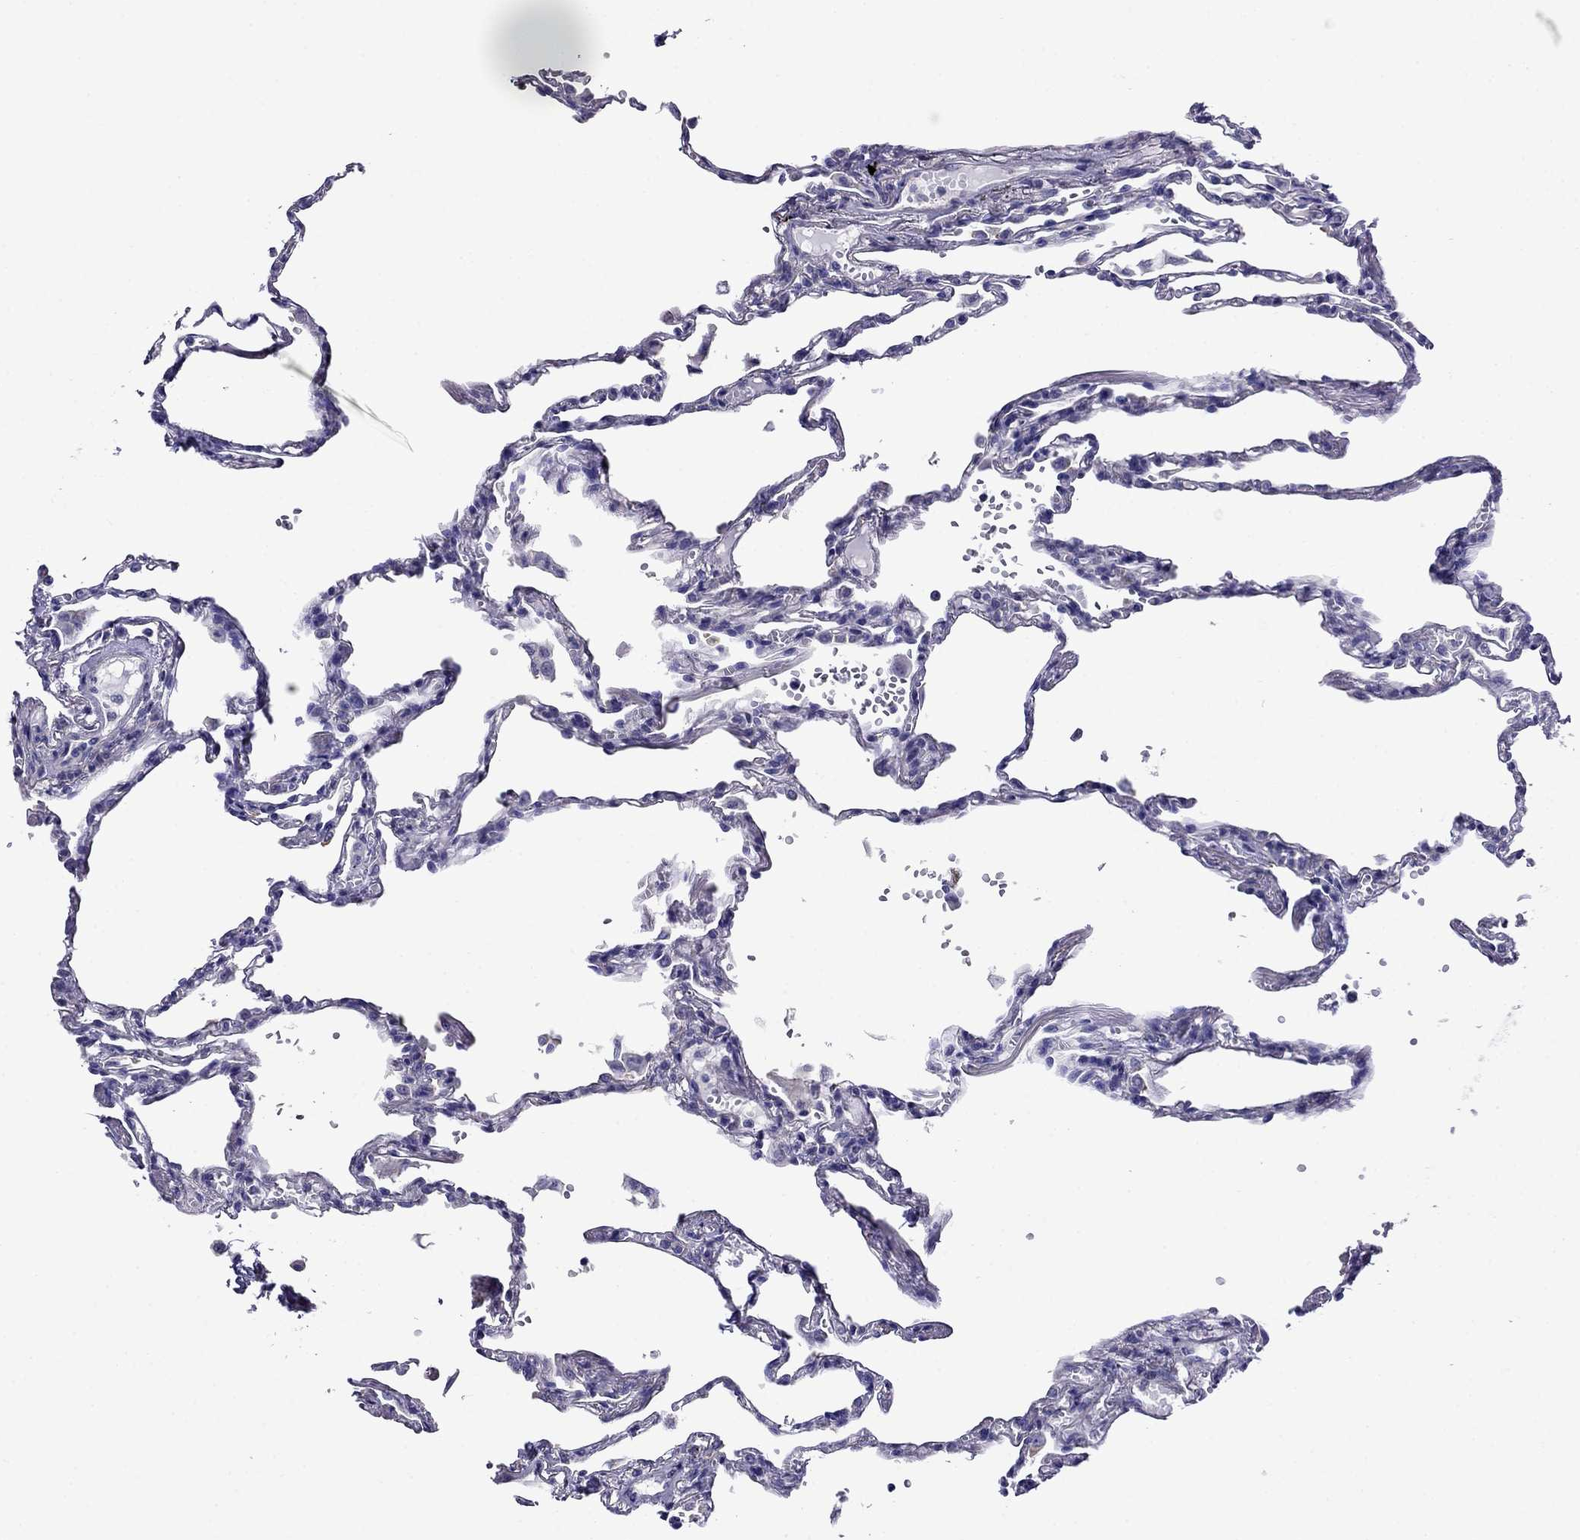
{"staining": {"intensity": "negative", "quantity": "none", "location": "none"}, "tissue": "lung", "cell_type": "Alveolar cells", "image_type": "normal", "snomed": [{"axis": "morphology", "description": "Normal tissue, NOS"}, {"axis": "topography", "description": "Lung"}], "caption": "This micrograph is of normal lung stained with immunohistochemistry to label a protein in brown with the nuclei are counter-stained blue. There is no staining in alveolar cells.", "gene": "SCG2", "patient": {"sex": "male", "age": 78}}